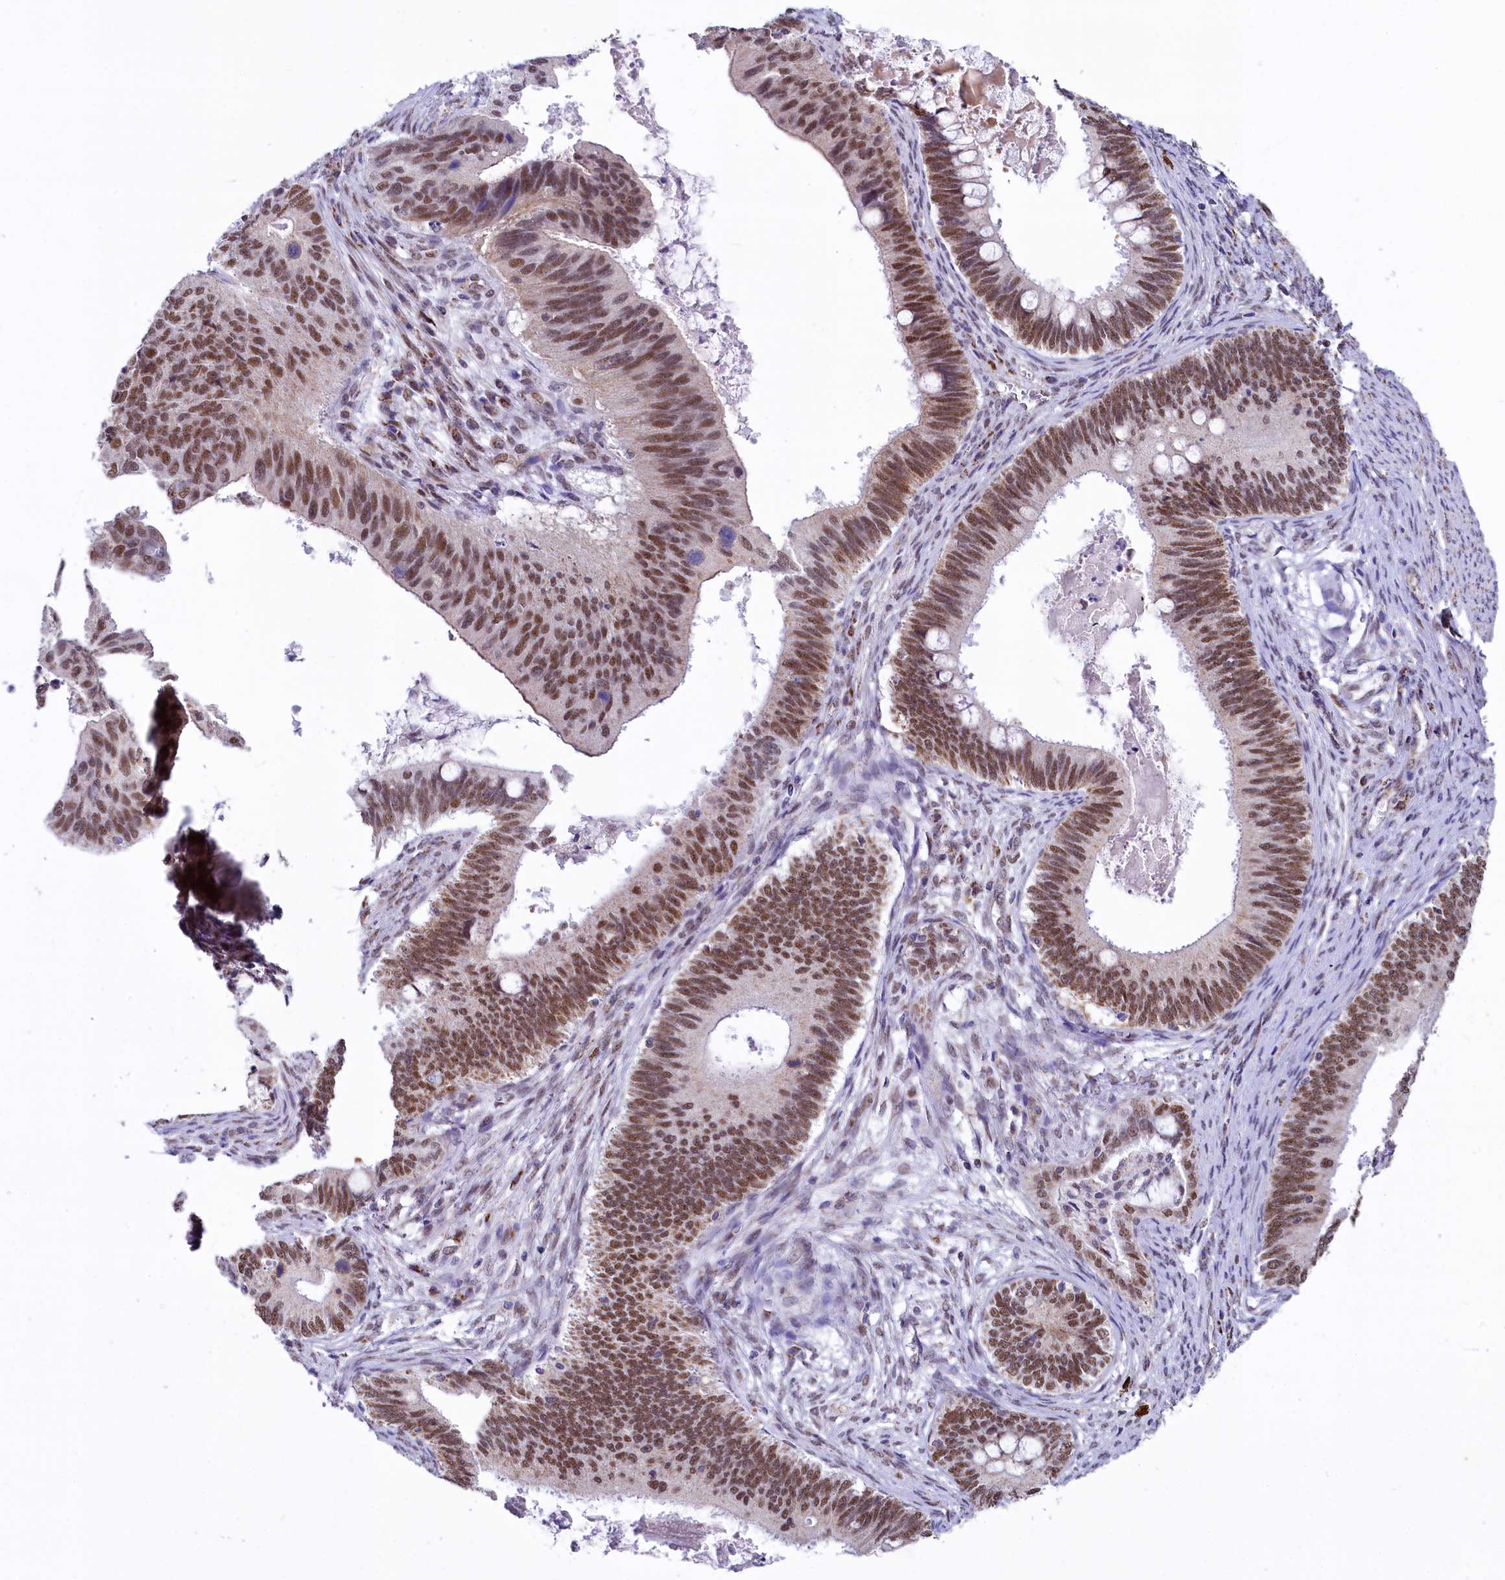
{"staining": {"intensity": "moderate", "quantity": ">75%", "location": "nuclear"}, "tissue": "cervical cancer", "cell_type": "Tumor cells", "image_type": "cancer", "snomed": [{"axis": "morphology", "description": "Adenocarcinoma, NOS"}, {"axis": "topography", "description": "Cervix"}], "caption": "Cervical adenocarcinoma stained with DAB IHC displays medium levels of moderate nuclear positivity in approximately >75% of tumor cells. The staining was performed using DAB (3,3'-diaminobenzidine), with brown indicating positive protein expression. Nuclei are stained blue with hematoxylin.", "gene": "MORN3", "patient": {"sex": "female", "age": 42}}